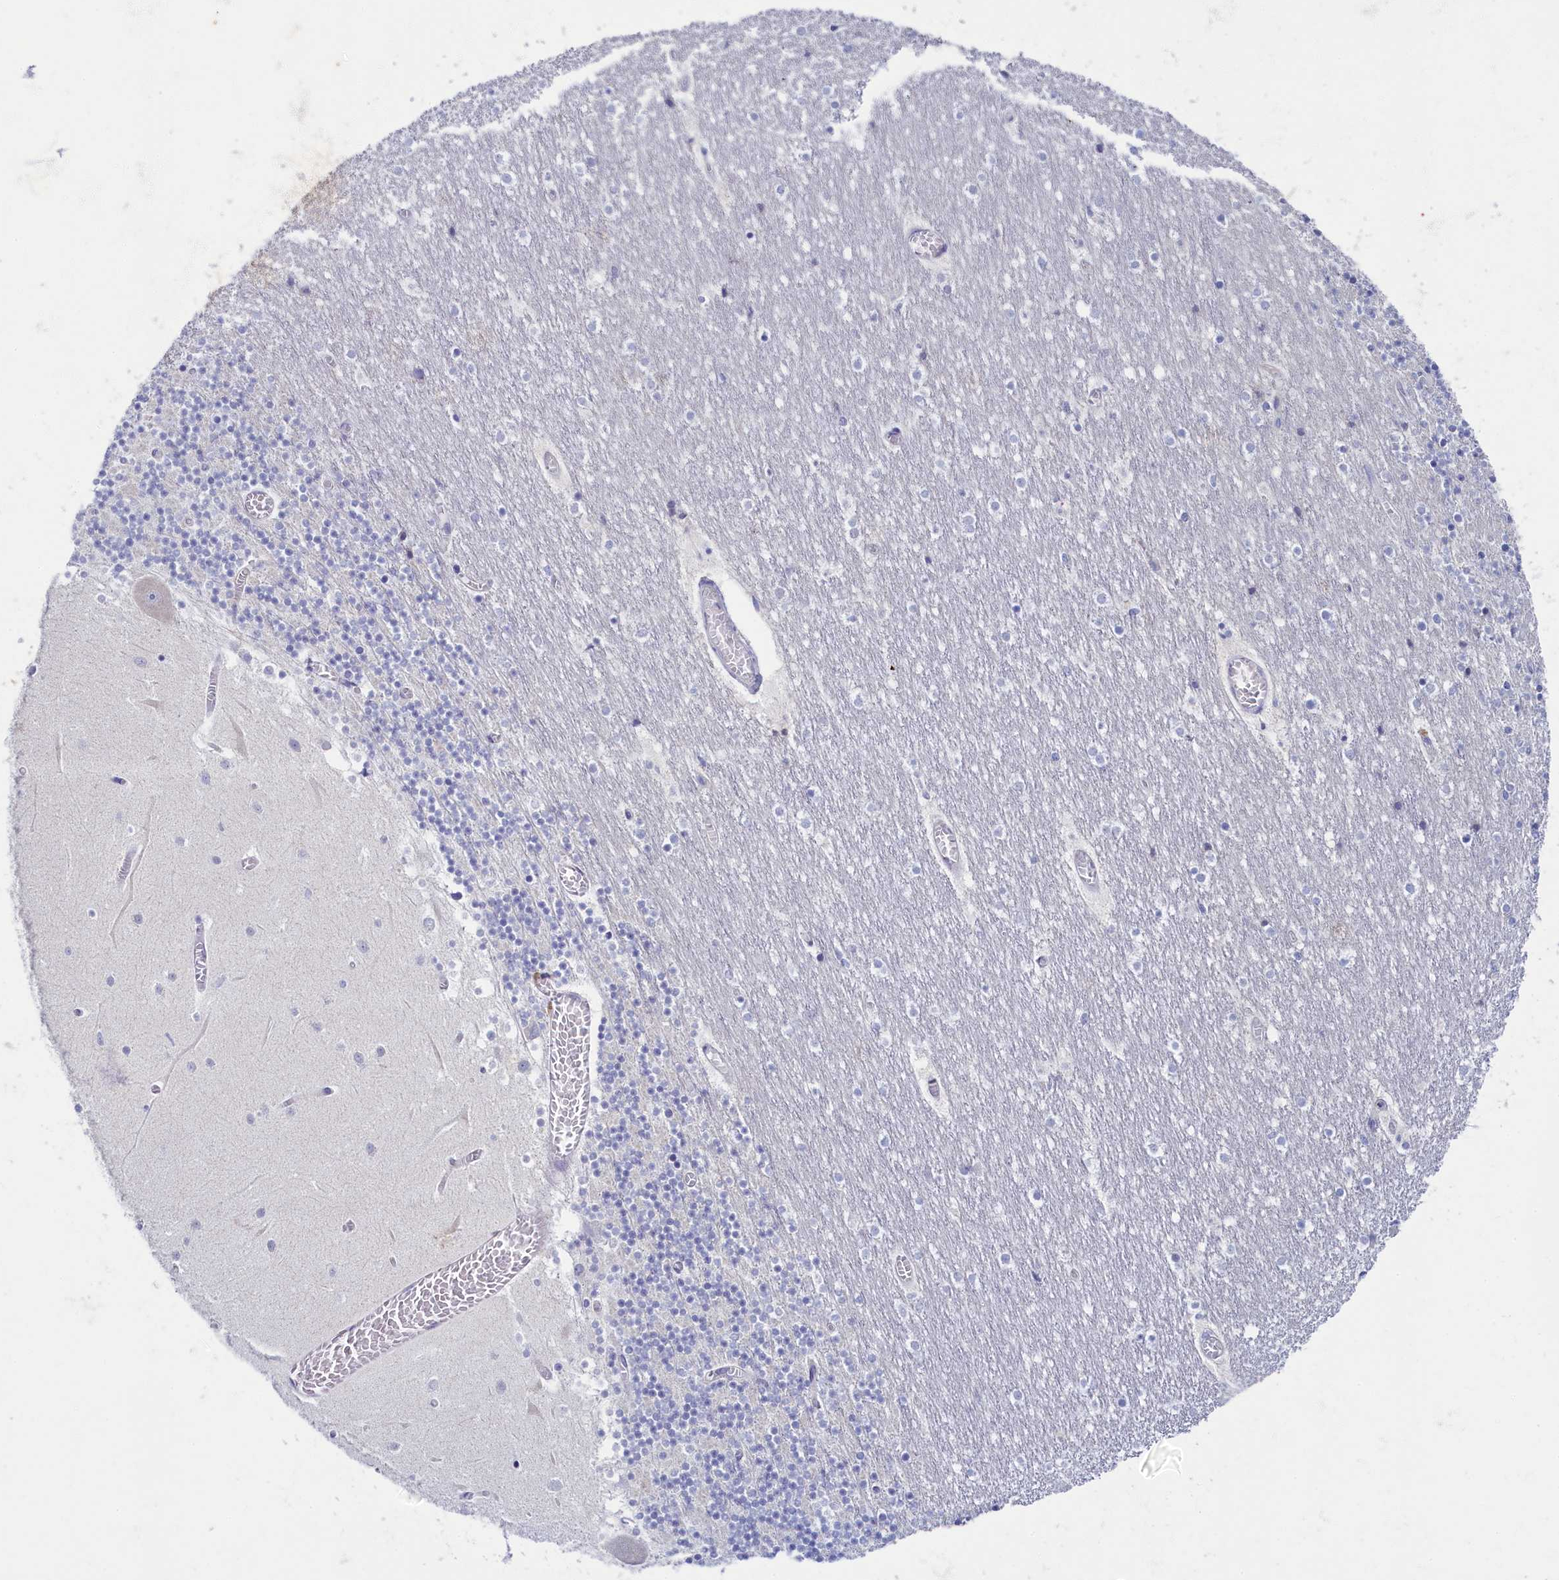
{"staining": {"intensity": "negative", "quantity": "none", "location": "none"}, "tissue": "cerebellum", "cell_type": "Cells in granular layer", "image_type": "normal", "snomed": [{"axis": "morphology", "description": "Normal tissue, NOS"}, {"axis": "topography", "description": "Cerebellum"}], "caption": "There is no significant positivity in cells in granular layer of cerebellum. (DAB immunohistochemistry, high magnification).", "gene": "OCIAD2", "patient": {"sex": "female", "age": 28}}